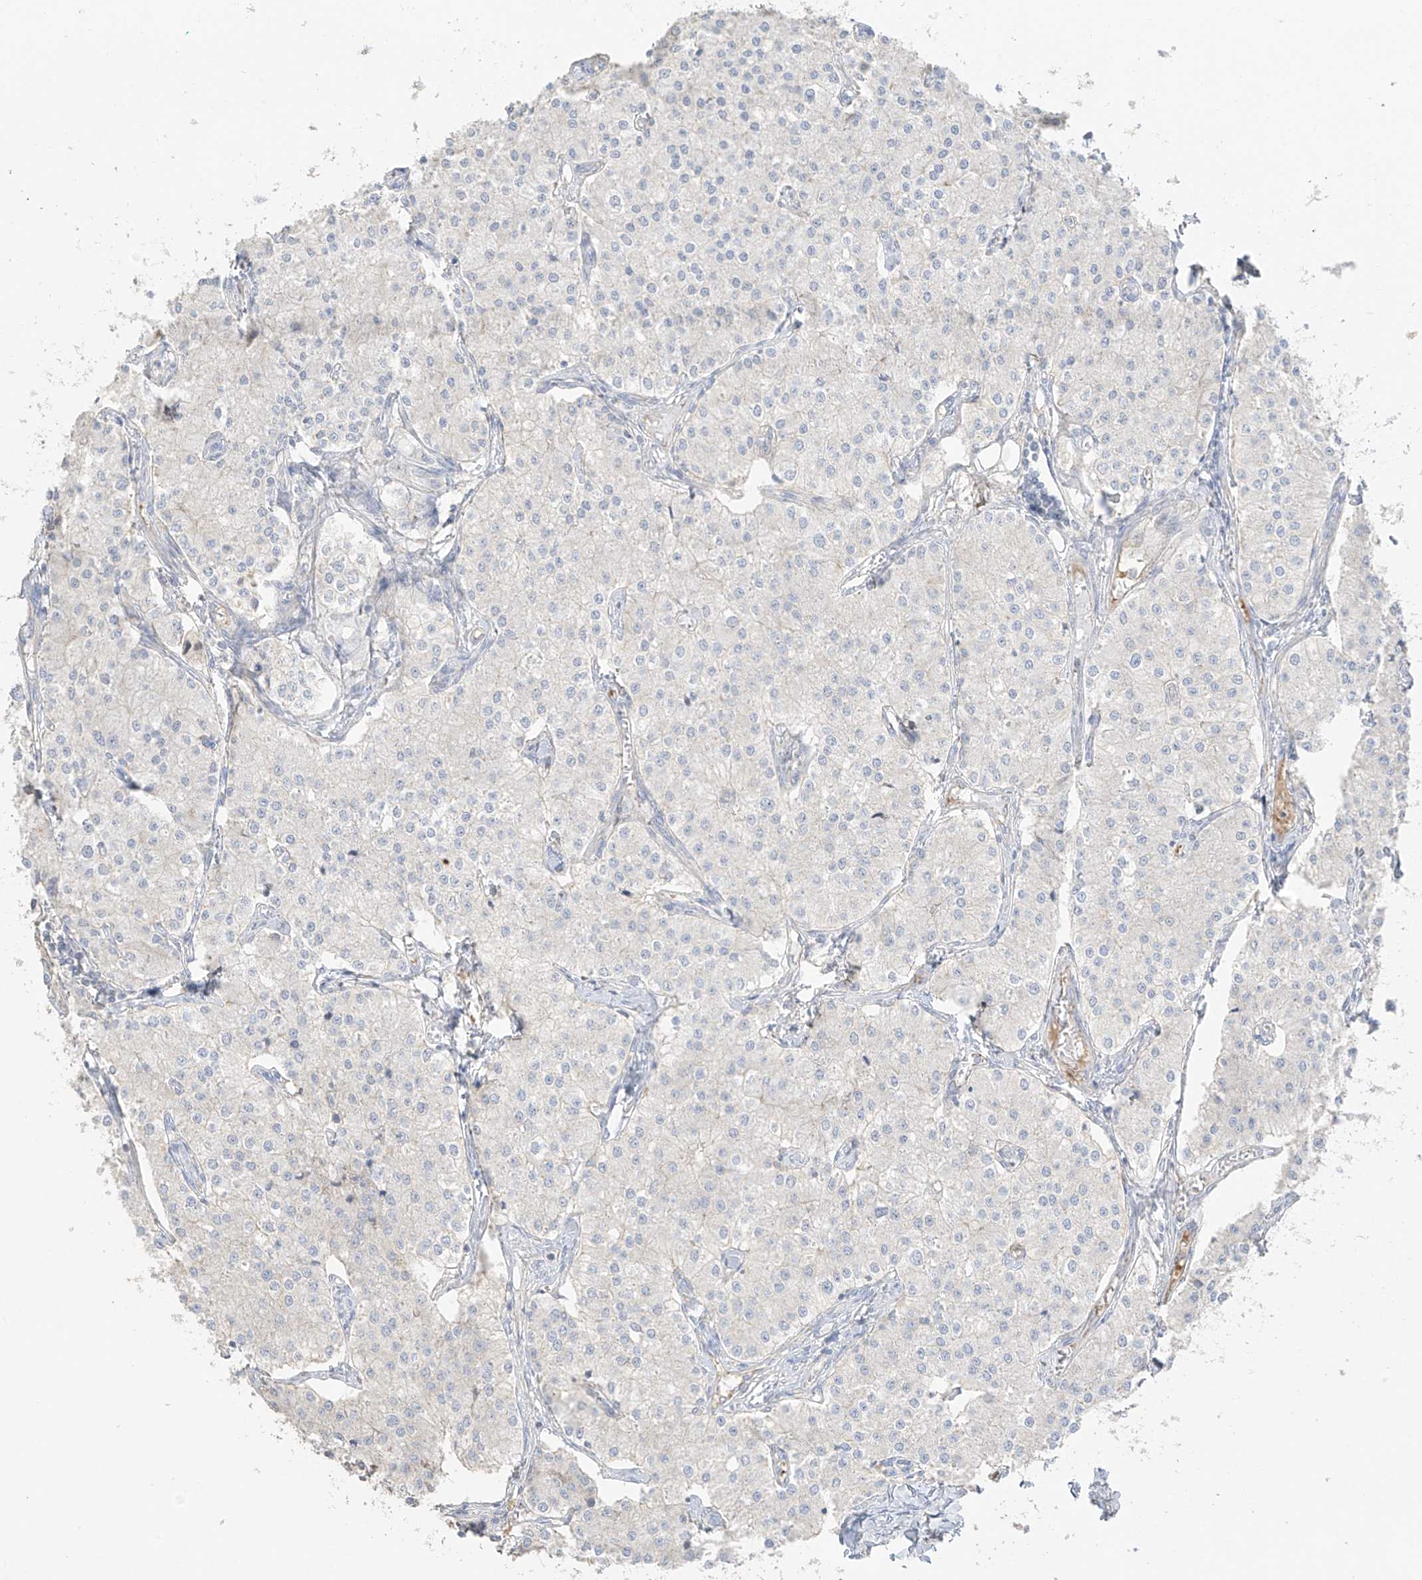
{"staining": {"intensity": "negative", "quantity": "none", "location": "none"}, "tissue": "carcinoid", "cell_type": "Tumor cells", "image_type": "cancer", "snomed": [{"axis": "morphology", "description": "Carcinoid, malignant, NOS"}, {"axis": "topography", "description": "Colon"}], "caption": "Photomicrograph shows no protein staining in tumor cells of malignant carcinoid tissue.", "gene": "ZBTB41", "patient": {"sex": "female", "age": 52}}